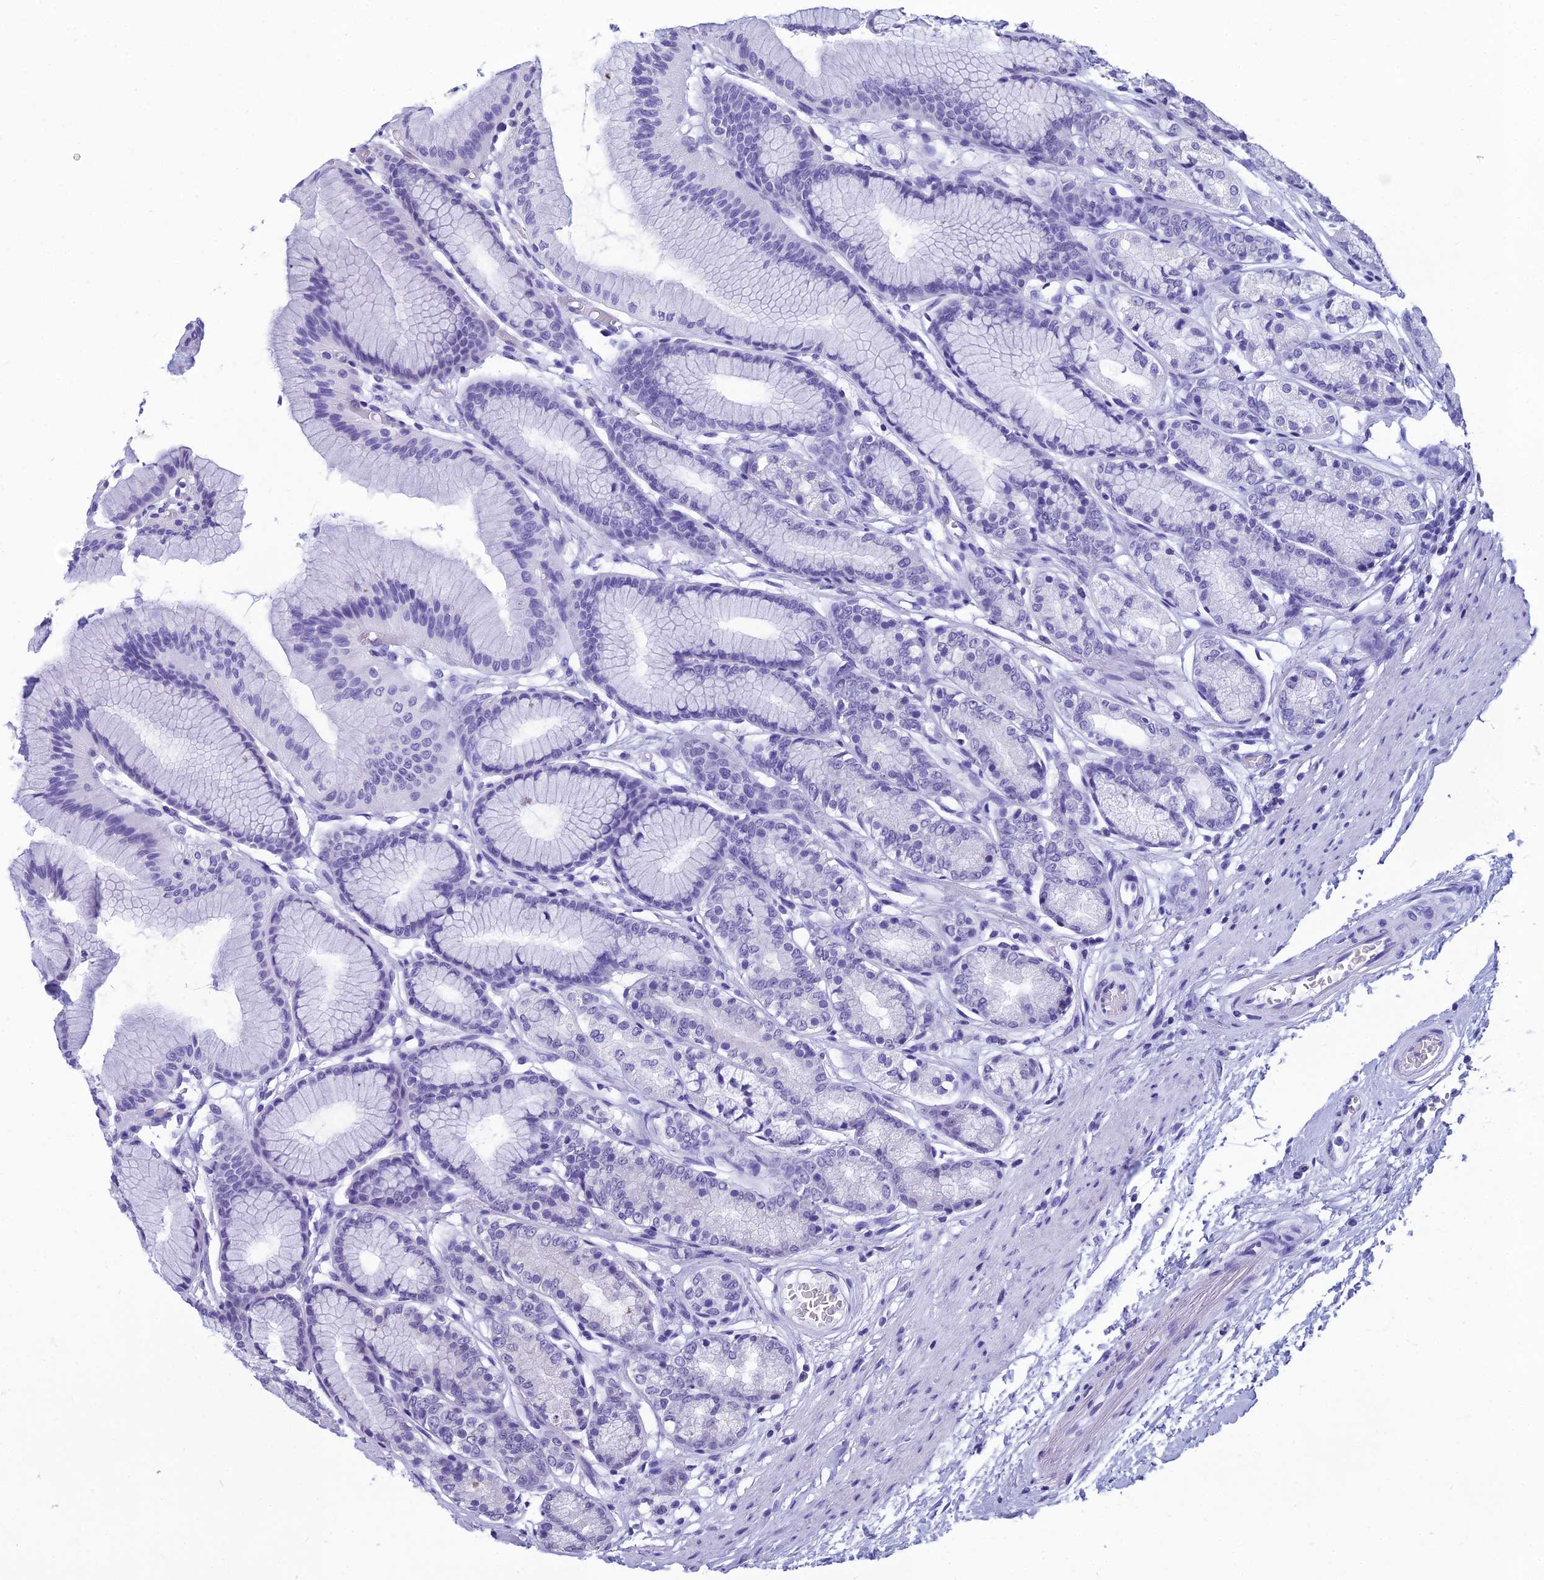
{"staining": {"intensity": "negative", "quantity": "none", "location": "none"}, "tissue": "stomach", "cell_type": "Glandular cells", "image_type": "normal", "snomed": [{"axis": "morphology", "description": "Normal tissue, NOS"}, {"axis": "morphology", "description": "Adenocarcinoma, NOS"}, {"axis": "morphology", "description": "Adenocarcinoma, High grade"}, {"axis": "topography", "description": "Stomach, upper"}, {"axis": "topography", "description": "Stomach"}], "caption": "This is an IHC histopathology image of unremarkable human stomach. There is no positivity in glandular cells.", "gene": "GRWD1", "patient": {"sex": "female", "age": 65}}